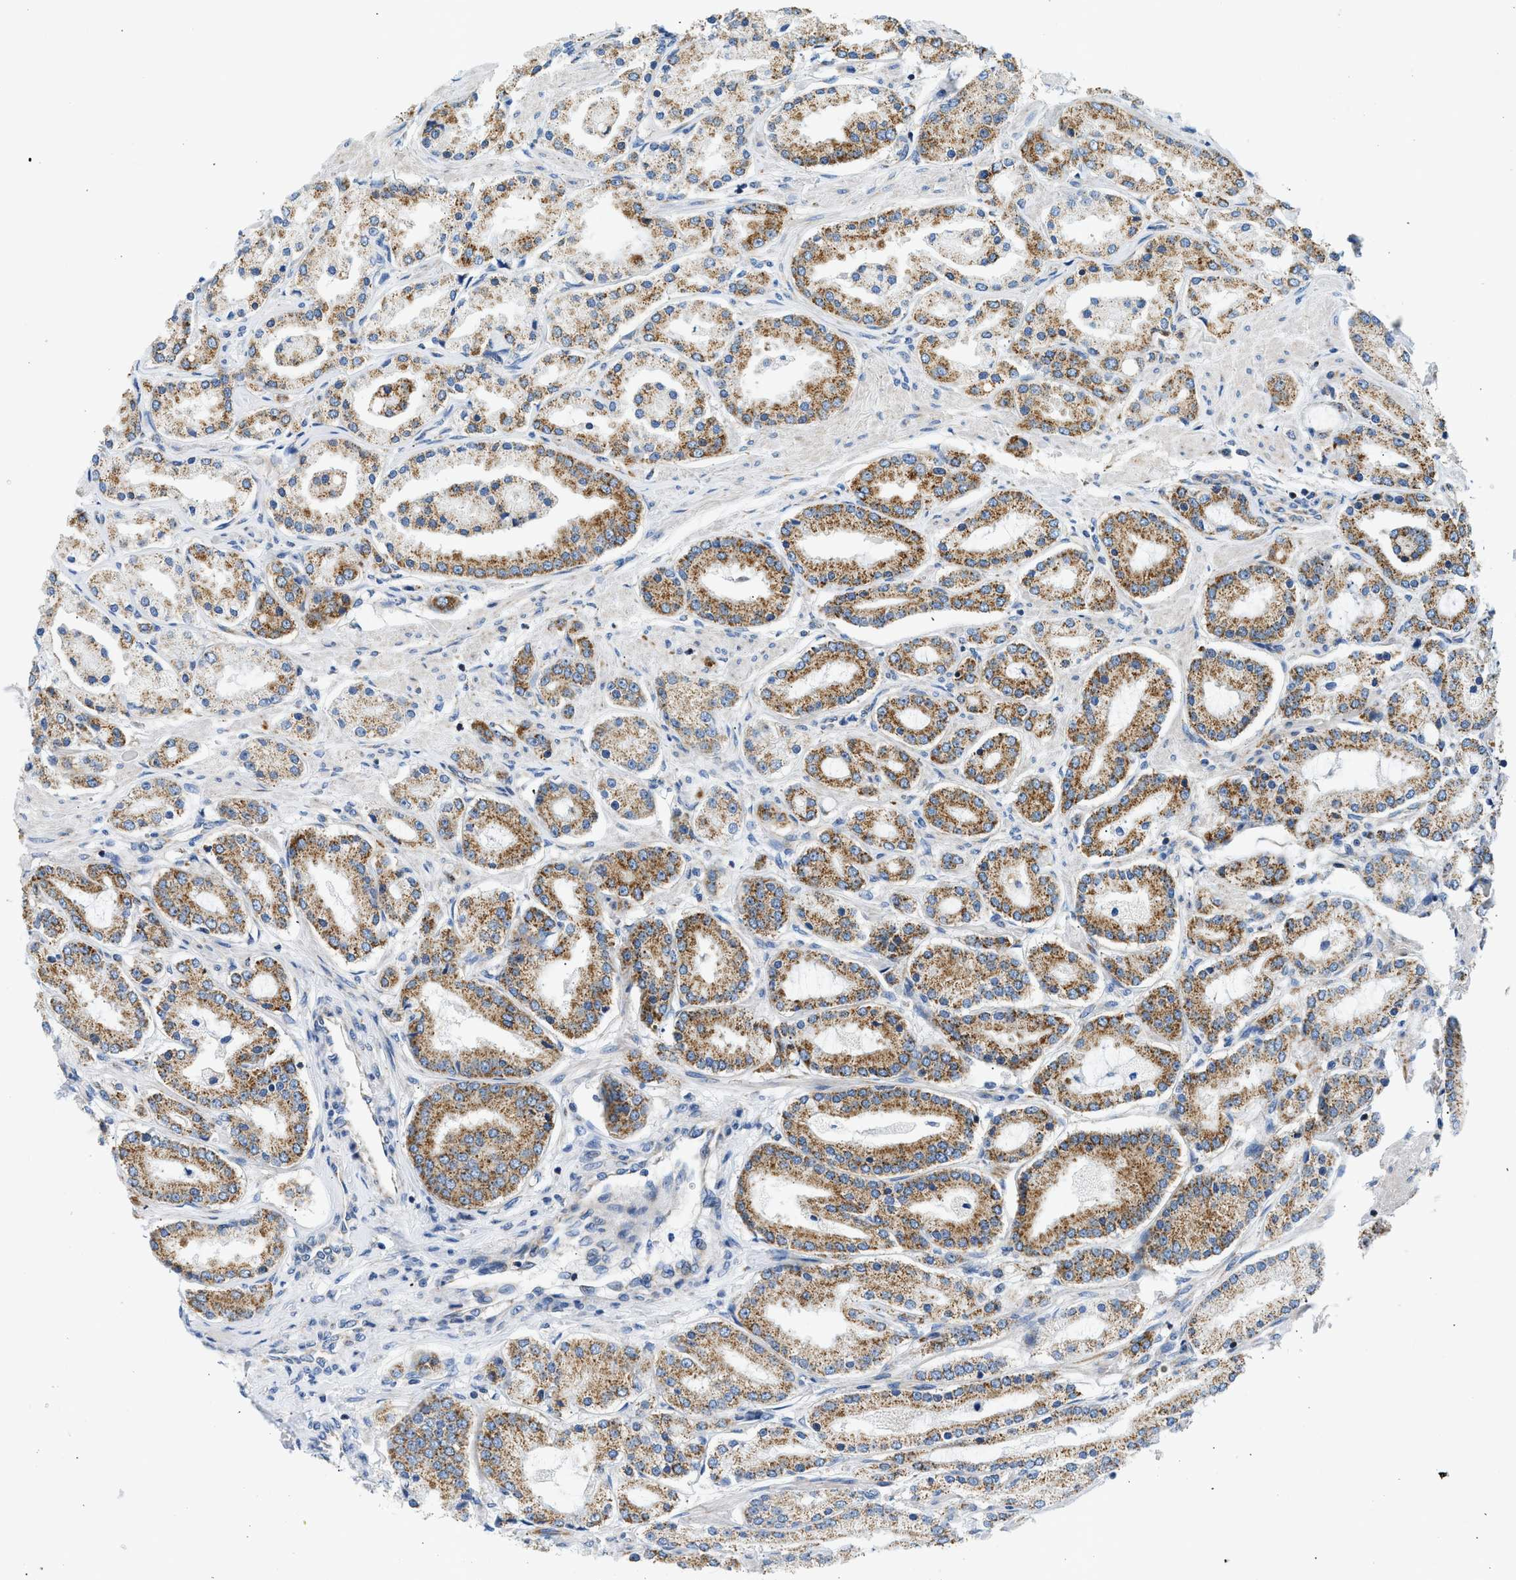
{"staining": {"intensity": "moderate", "quantity": ">75%", "location": "cytoplasmic/membranous"}, "tissue": "prostate cancer", "cell_type": "Tumor cells", "image_type": "cancer", "snomed": [{"axis": "morphology", "description": "Adenocarcinoma, Low grade"}, {"axis": "topography", "description": "Prostate"}], "caption": "Immunohistochemical staining of low-grade adenocarcinoma (prostate) displays medium levels of moderate cytoplasmic/membranous expression in approximately >75% of tumor cells.", "gene": "CAMKK2", "patient": {"sex": "male", "age": 63}}